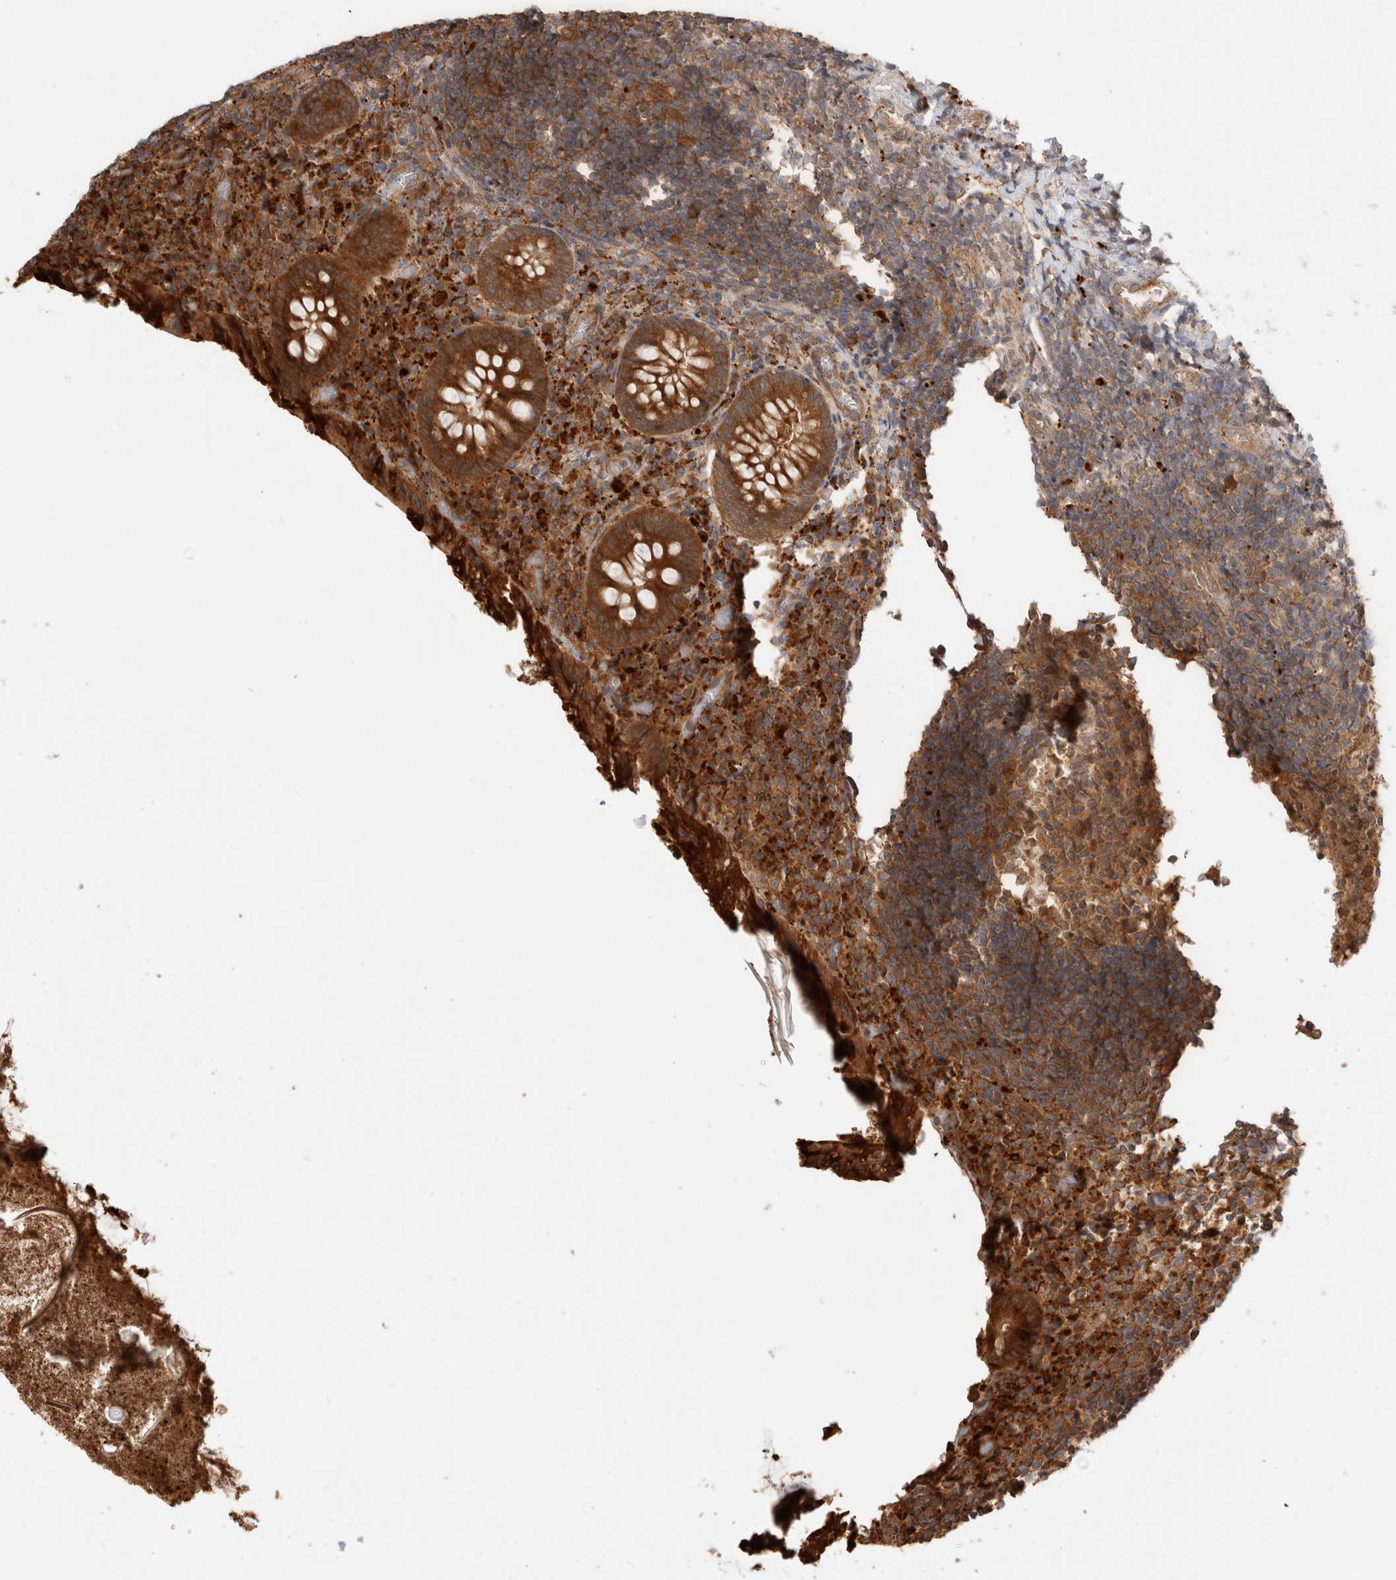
{"staining": {"intensity": "strong", "quantity": ">75%", "location": "cytoplasmic/membranous"}, "tissue": "appendix", "cell_type": "Glandular cells", "image_type": "normal", "snomed": [{"axis": "morphology", "description": "Normal tissue, NOS"}, {"axis": "topography", "description": "Appendix"}], "caption": "The immunohistochemical stain labels strong cytoplasmic/membranous staining in glandular cells of unremarkable appendix.", "gene": "ACTL9", "patient": {"sex": "female", "age": 17}}